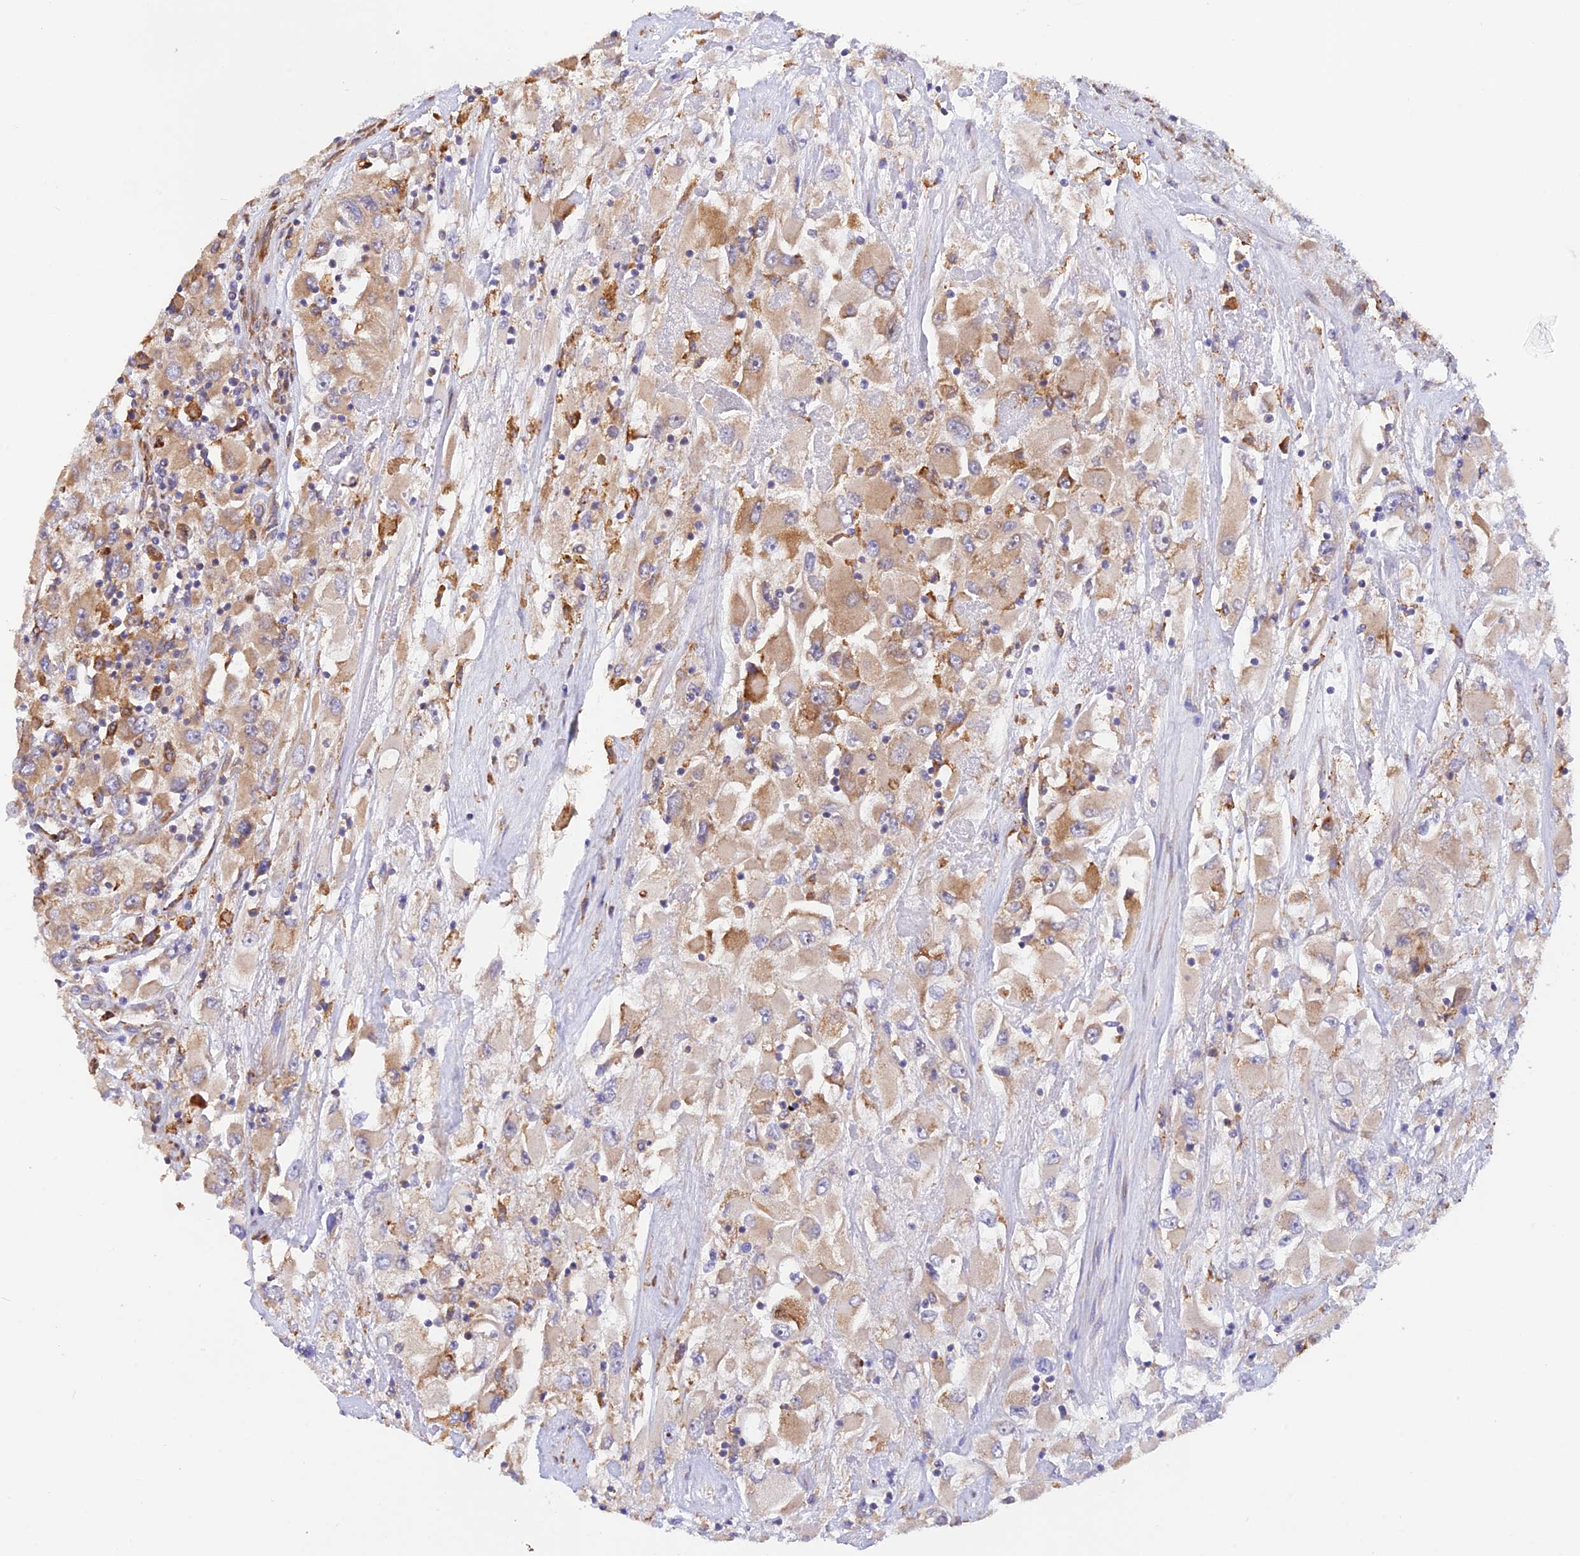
{"staining": {"intensity": "moderate", "quantity": "25%-75%", "location": "cytoplasmic/membranous"}, "tissue": "renal cancer", "cell_type": "Tumor cells", "image_type": "cancer", "snomed": [{"axis": "morphology", "description": "Adenocarcinoma, NOS"}, {"axis": "topography", "description": "Kidney"}], "caption": "Tumor cells display medium levels of moderate cytoplasmic/membranous positivity in about 25%-75% of cells in adenocarcinoma (renal).", "gene": "RPL5", "patient": {"sex": "female", "age": 52}}